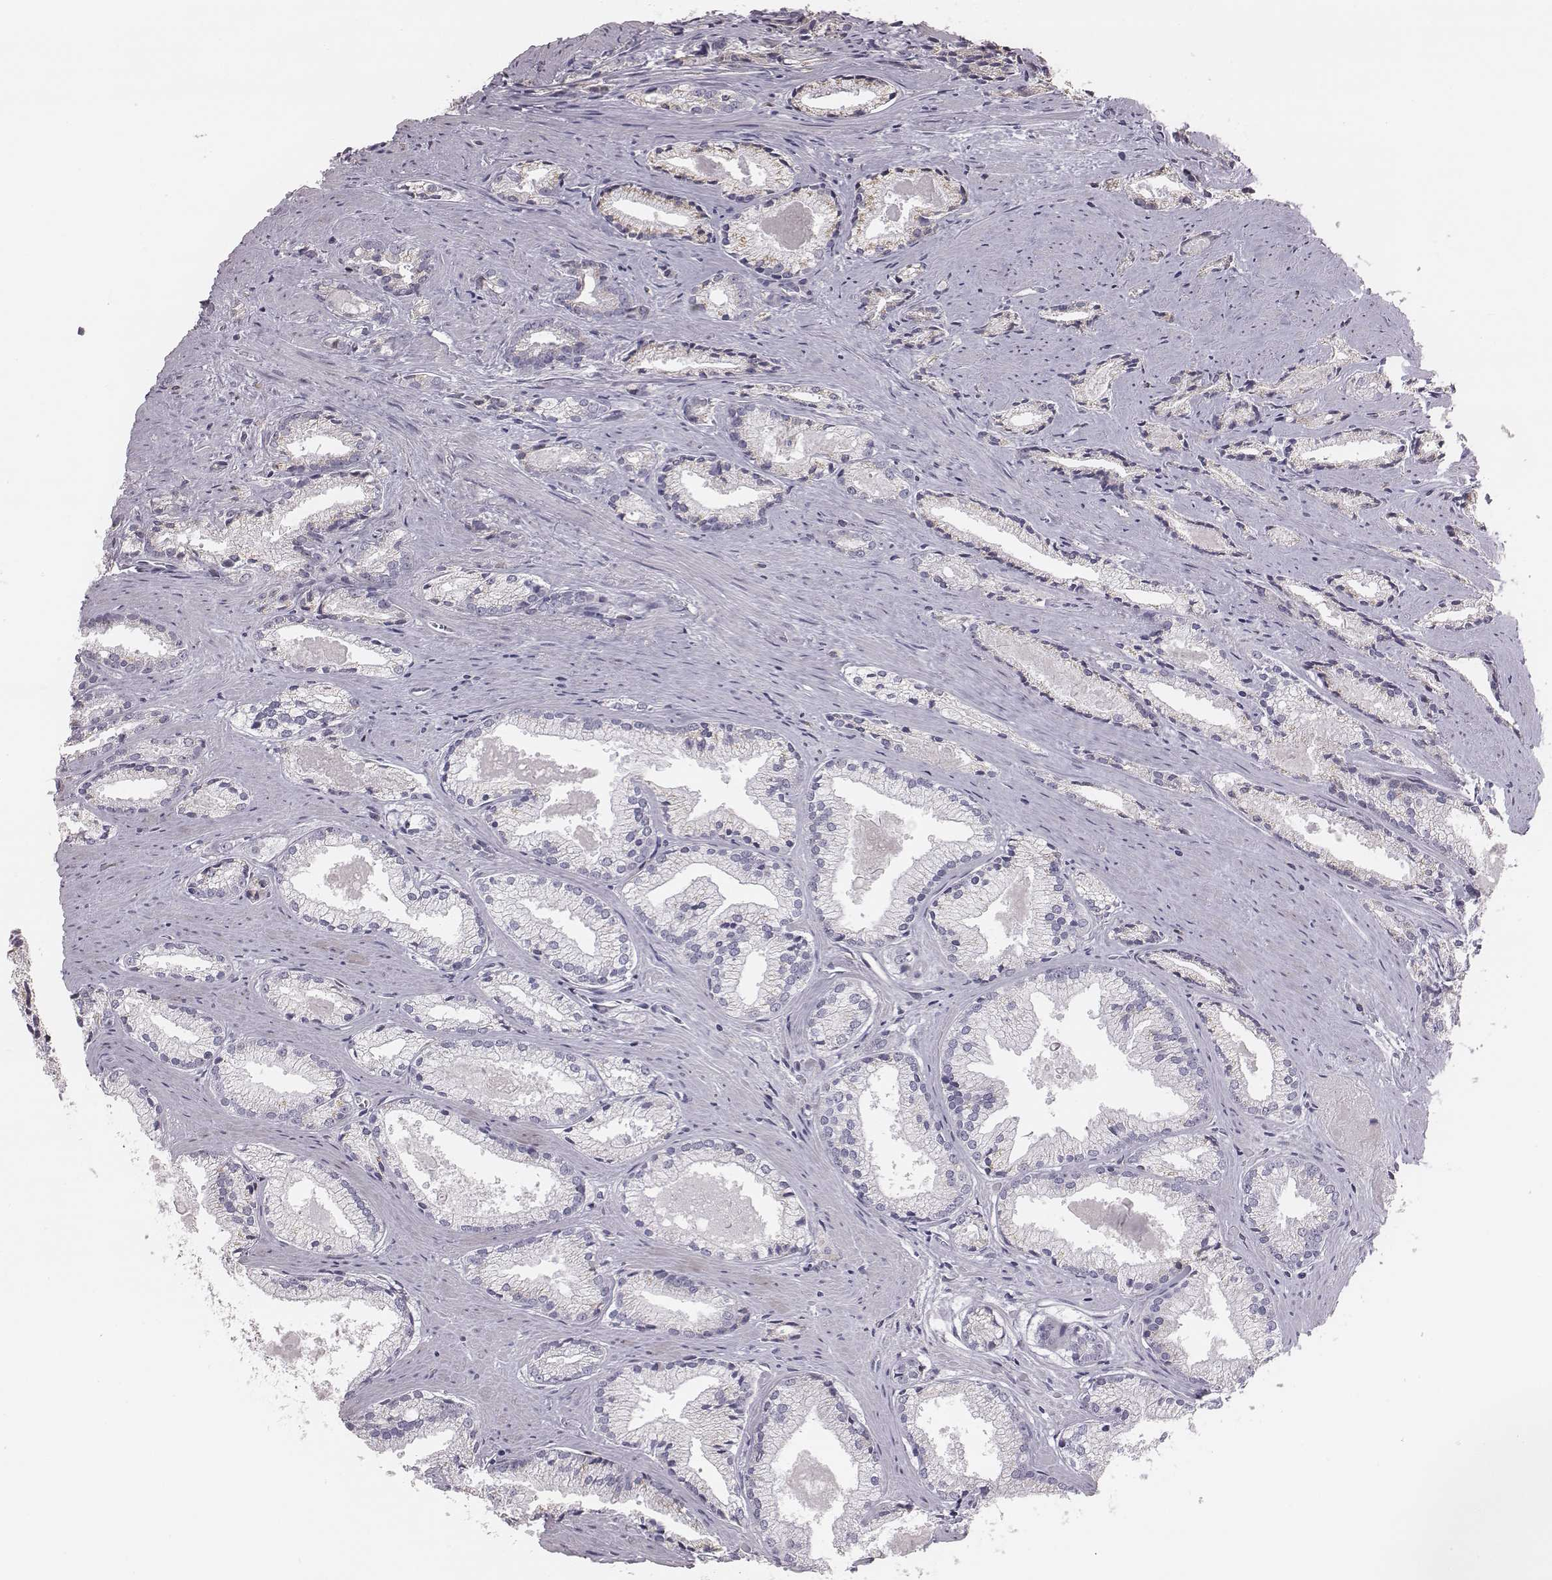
{"staining": {"intensity": "negative", "quantity": "none", "location": "none"}, "tissue": "prostate cancer", "cell_type": "Tumor cells", "image_type": "cancer", "snomed": [{"axis": "morphology", "description": "Adenocarcinoma, NOS"}, {"axis": "morphology", "description": "Adenocarcinoma, High grade"}, {"axis": "topography", "description": "Prostate"}], "caption": "Image shows no protein positivity in tumor cells of prostate cancer tissue.", "gene": "C6orf58", "patient": {"sex": "male", "age": 70}}